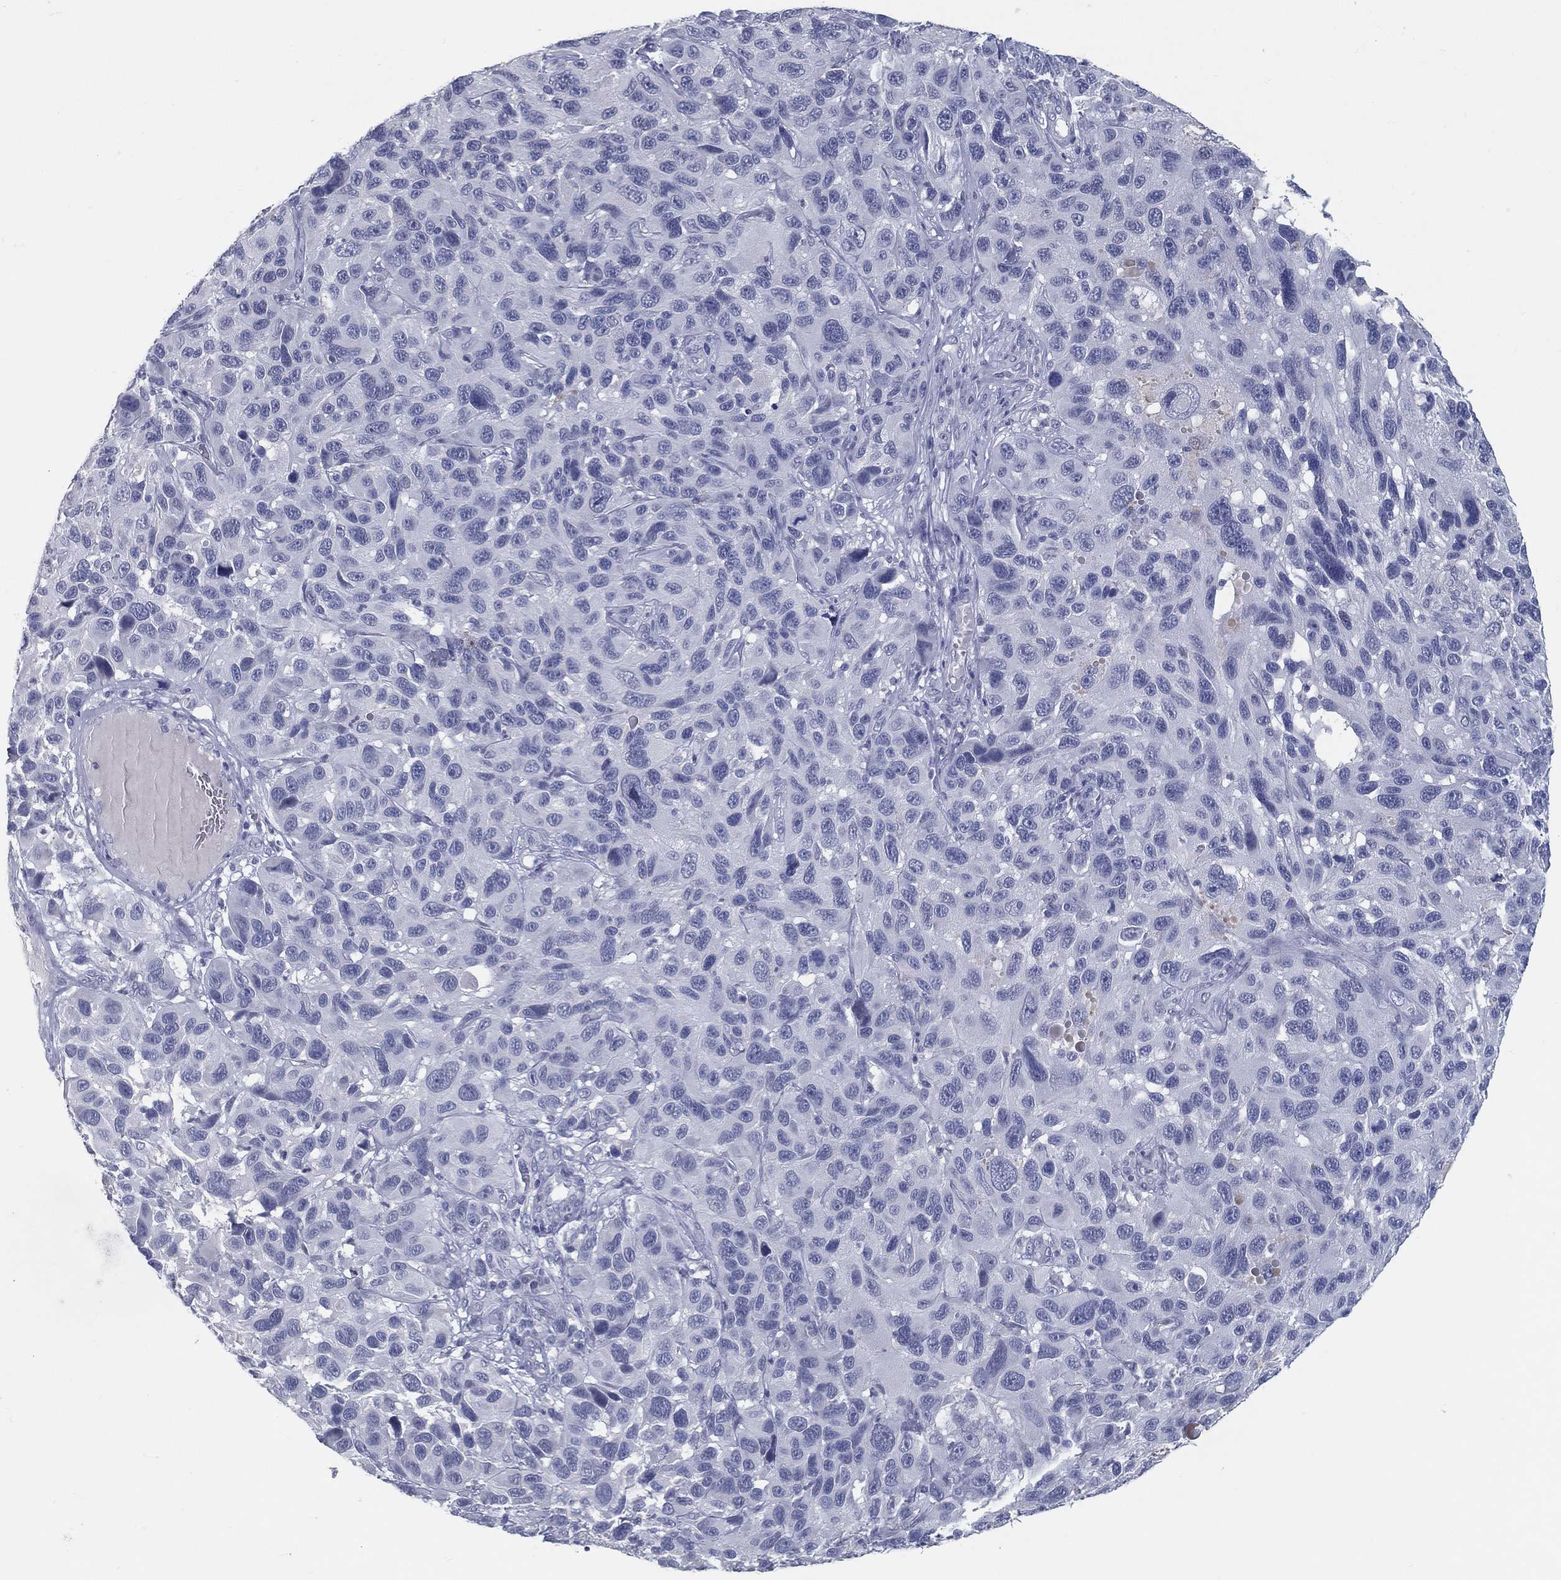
{"staining": {"intensity": "negative", "quantity": "none", "location": "none"}, "tissue": "melanoma", "cell_type": "Tumor cells", "image_type": "cancer", "snomed": [{"axis": "morphology", "description": "Malignant melanoma, NOS"}, {"axis": "topography", "description": "Skin"}], "caption": "High magnification brightfield microscopy of malignant melanoma stained with DAB (3,3'-diaminobenzidine) (brown) and counterstained with hematoxylin (blue): tumor cells show no significant staining.", "gene": "ACE2", "patient": {"sex": "male", "age": 53}}